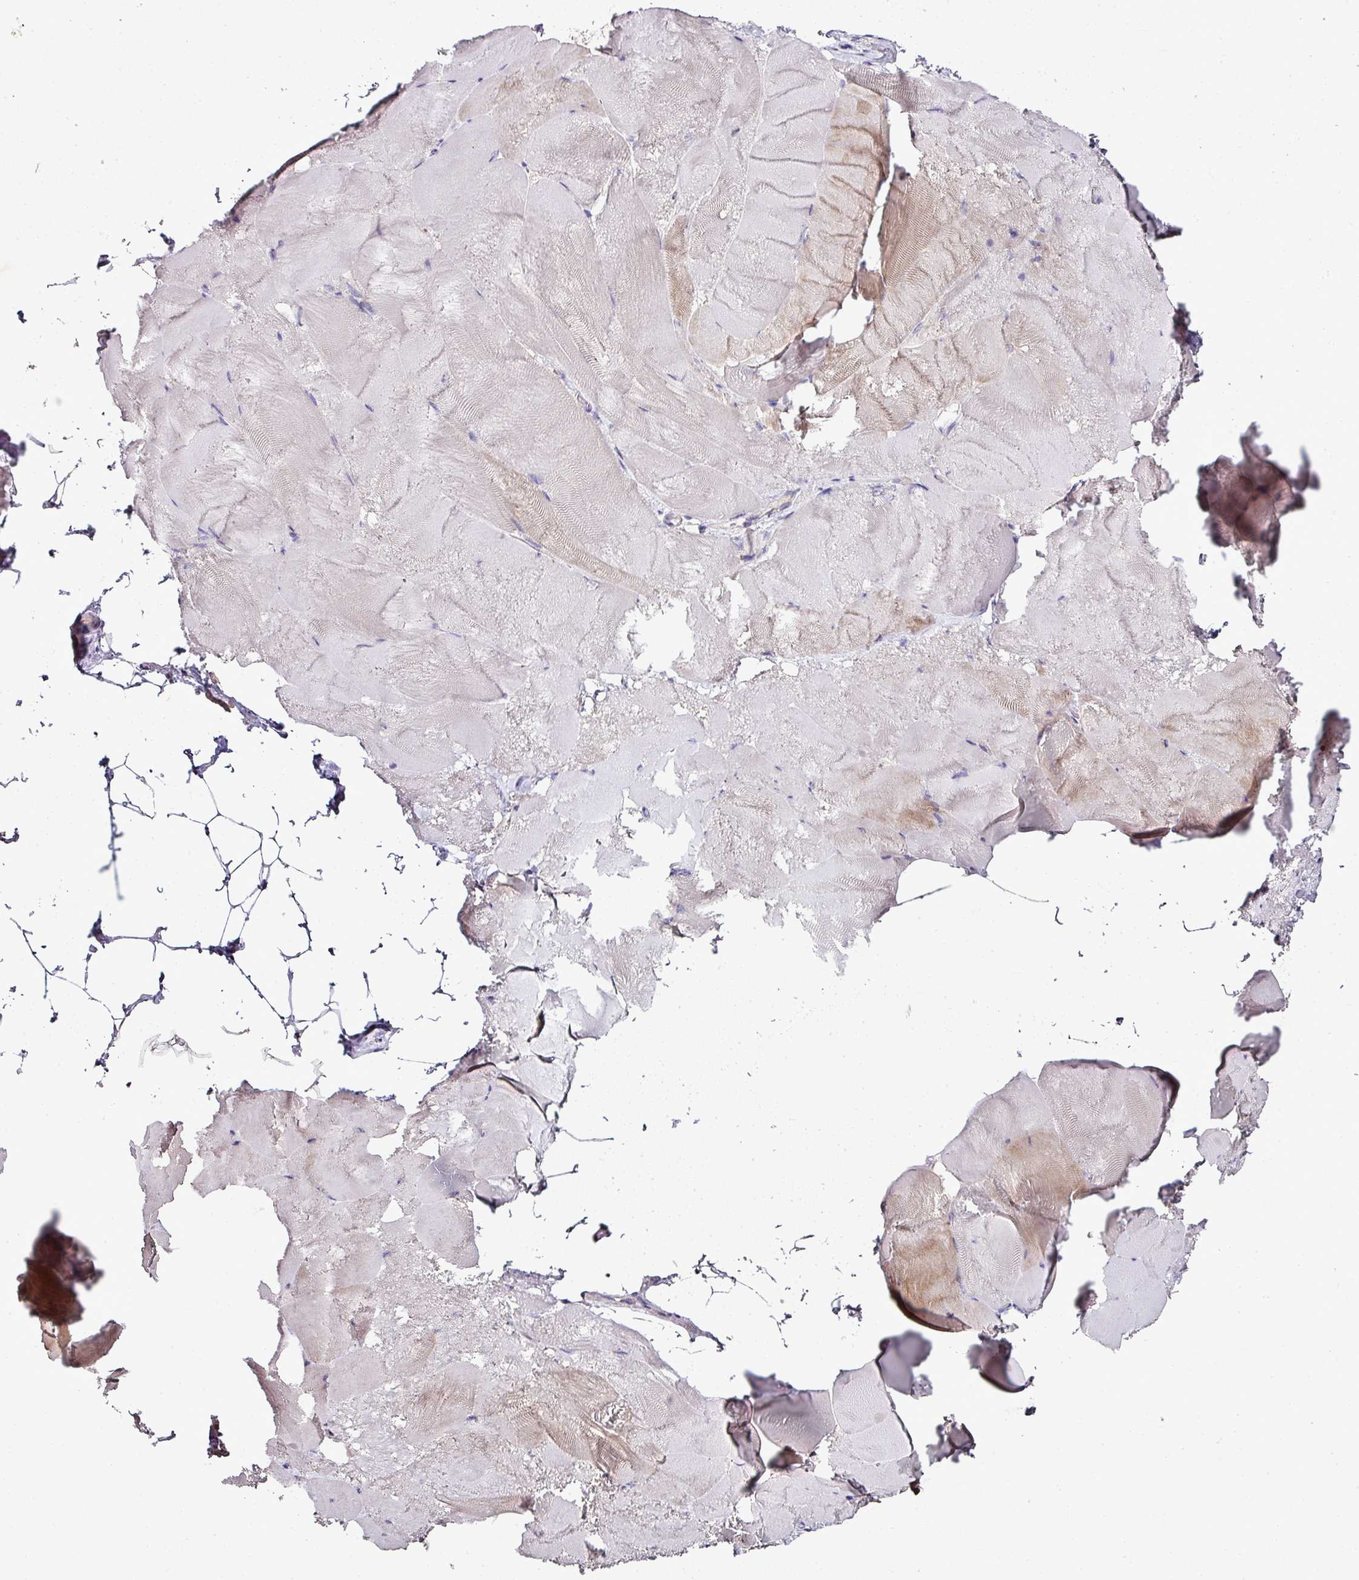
{"staining": {"intensity": "weak", "quantity": "<25%", "location": "cytoplasmic/membranous"}, "tissue": "skeletal muscle", "cell_type": "Myocytes", "image_type": "normal", "snomed": [{"axis": "morphology", "description": "Normal tissue, NOS"}, {"axis": "topography", "description": "Skeletal muscle"}], "caption": "Protein analysis of benign skeletal muscle demonstrates no significant staining in myocytes.", "gene": "SKIC2", "patient": {"sex": "female", "age": 64}}